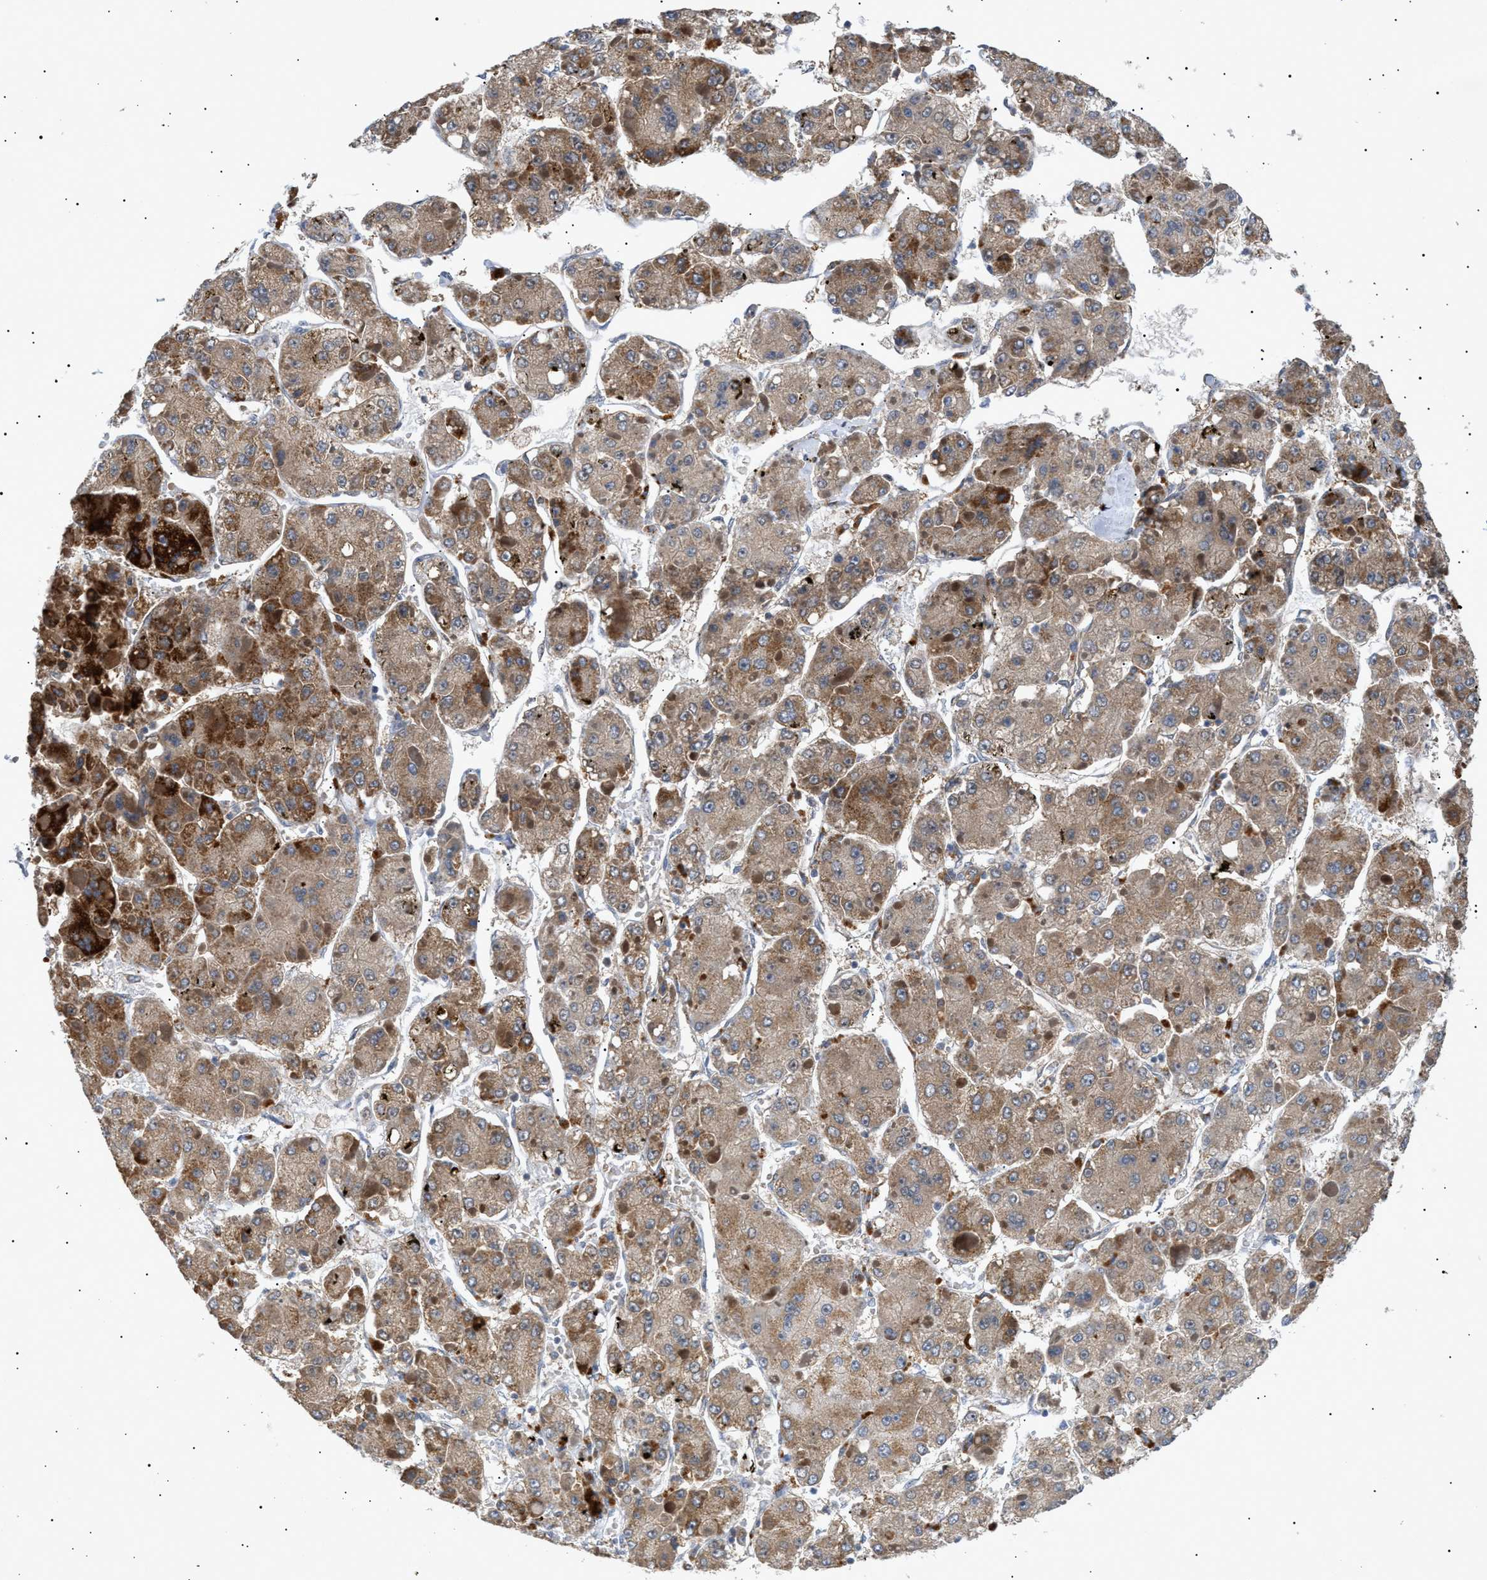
{"staining": {"intensity": "moderate", "quantity": ">75%", "location": "cytoplasmic/membranous"}, "tissue": "liver cancer", "cell_type": "Tumor cells", "image_type": "cancer", "snomed": [{"axis": "morphology", "description": "Carcinoma, Hepatocellular, NOS"}, {"axis": "topography", "description": "Liver"}], "caption": "Immunohistochemical staining of liver cancer (hepatocellular carcinoma) exhibits moderate cytoplasmic/membranous protein staining in approximately >75% of tumor cells. Using DAB (brown) and hematoxylin (blue) stains, captured at high magnification using brightfield microscopy.", "gene": "SIRT5", "patient": {"sex": "female", "age": 73}}